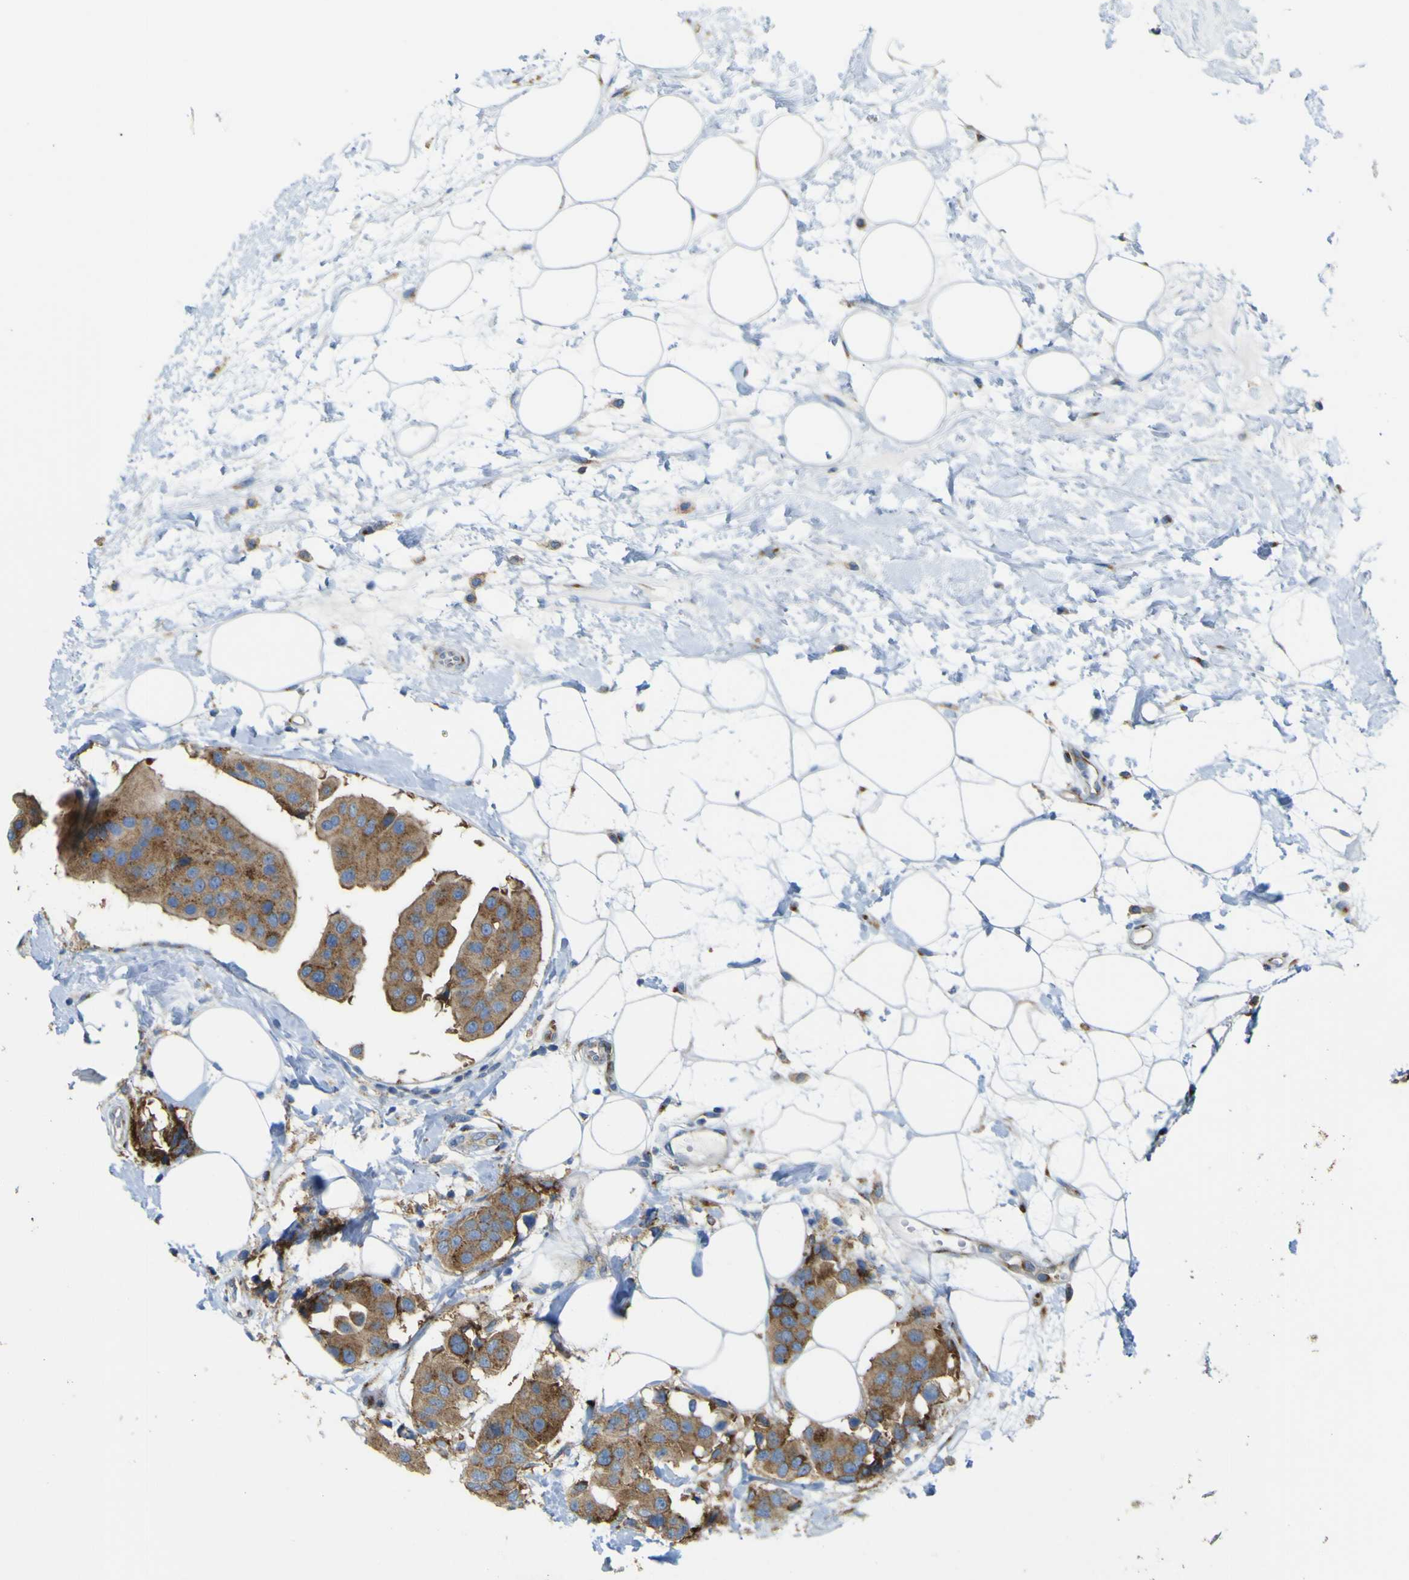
{"staining": {"intensity": "moderate", "quantity": ">75%", "location": "cytoplasmic/membranous"}, "tissue": "breast cancer", "cell_type": "Tumor cells", "image_type": "cancer", "snomed": [{"axis": "morphology", "description": "Normal tissue, NOS"}, {"axis": "morphology", "description": "Duct carcinoma"}, {"axis": "topography", "description": "Breast"}], "caption": "IHC photomicrograph of breast cancer (invasive ductal carcinoma) stained for a protein (brown), which demonstrates medium levels of moderate cytoplasmic/membranous expression in about >75% of tumor cells.", "gene": "IGF2R", "patient": {"sex": "female", "age": 39}}